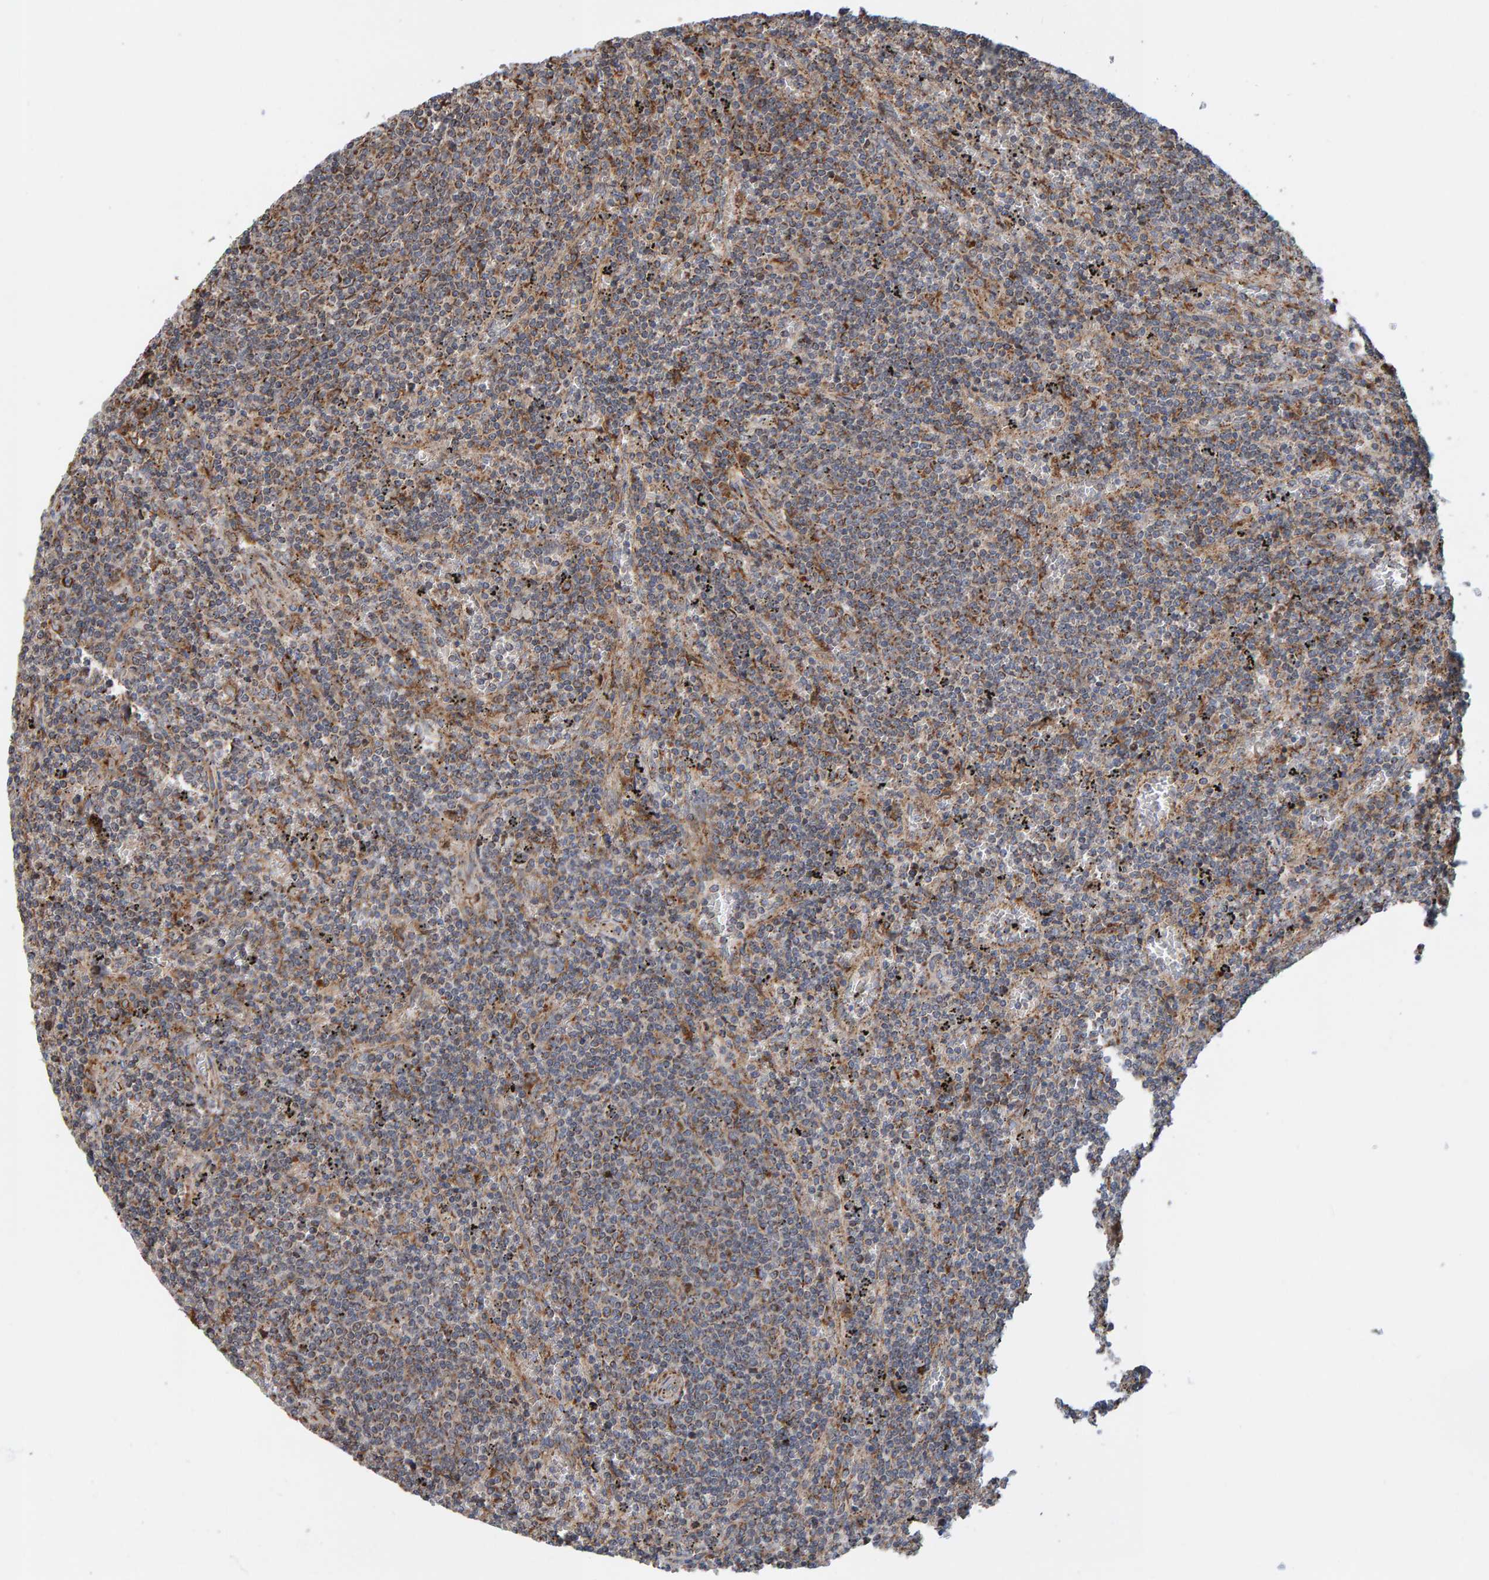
{"staining": {"intensity": "moderate", "quantity": "25%-75%", "location": "cytoplasmic/membranous"}, "tissue": "lymphoma", "cell_type": "Tumor cells", "image_type": "cancer", "snomed": [{"axis": "morphology", "description": "Malignant lymphoma, non-Hodgkin's type, Low grade"}, {"axis": "topography", "description": "Spleen"}], "caption": "Tumor cells demonstrate moderate cytoplasmic/membranous staining in about 25%-75% of cells in lymphoma.", "gene": "MRPL45", "patient": {"sex": "female", "age": 50}}